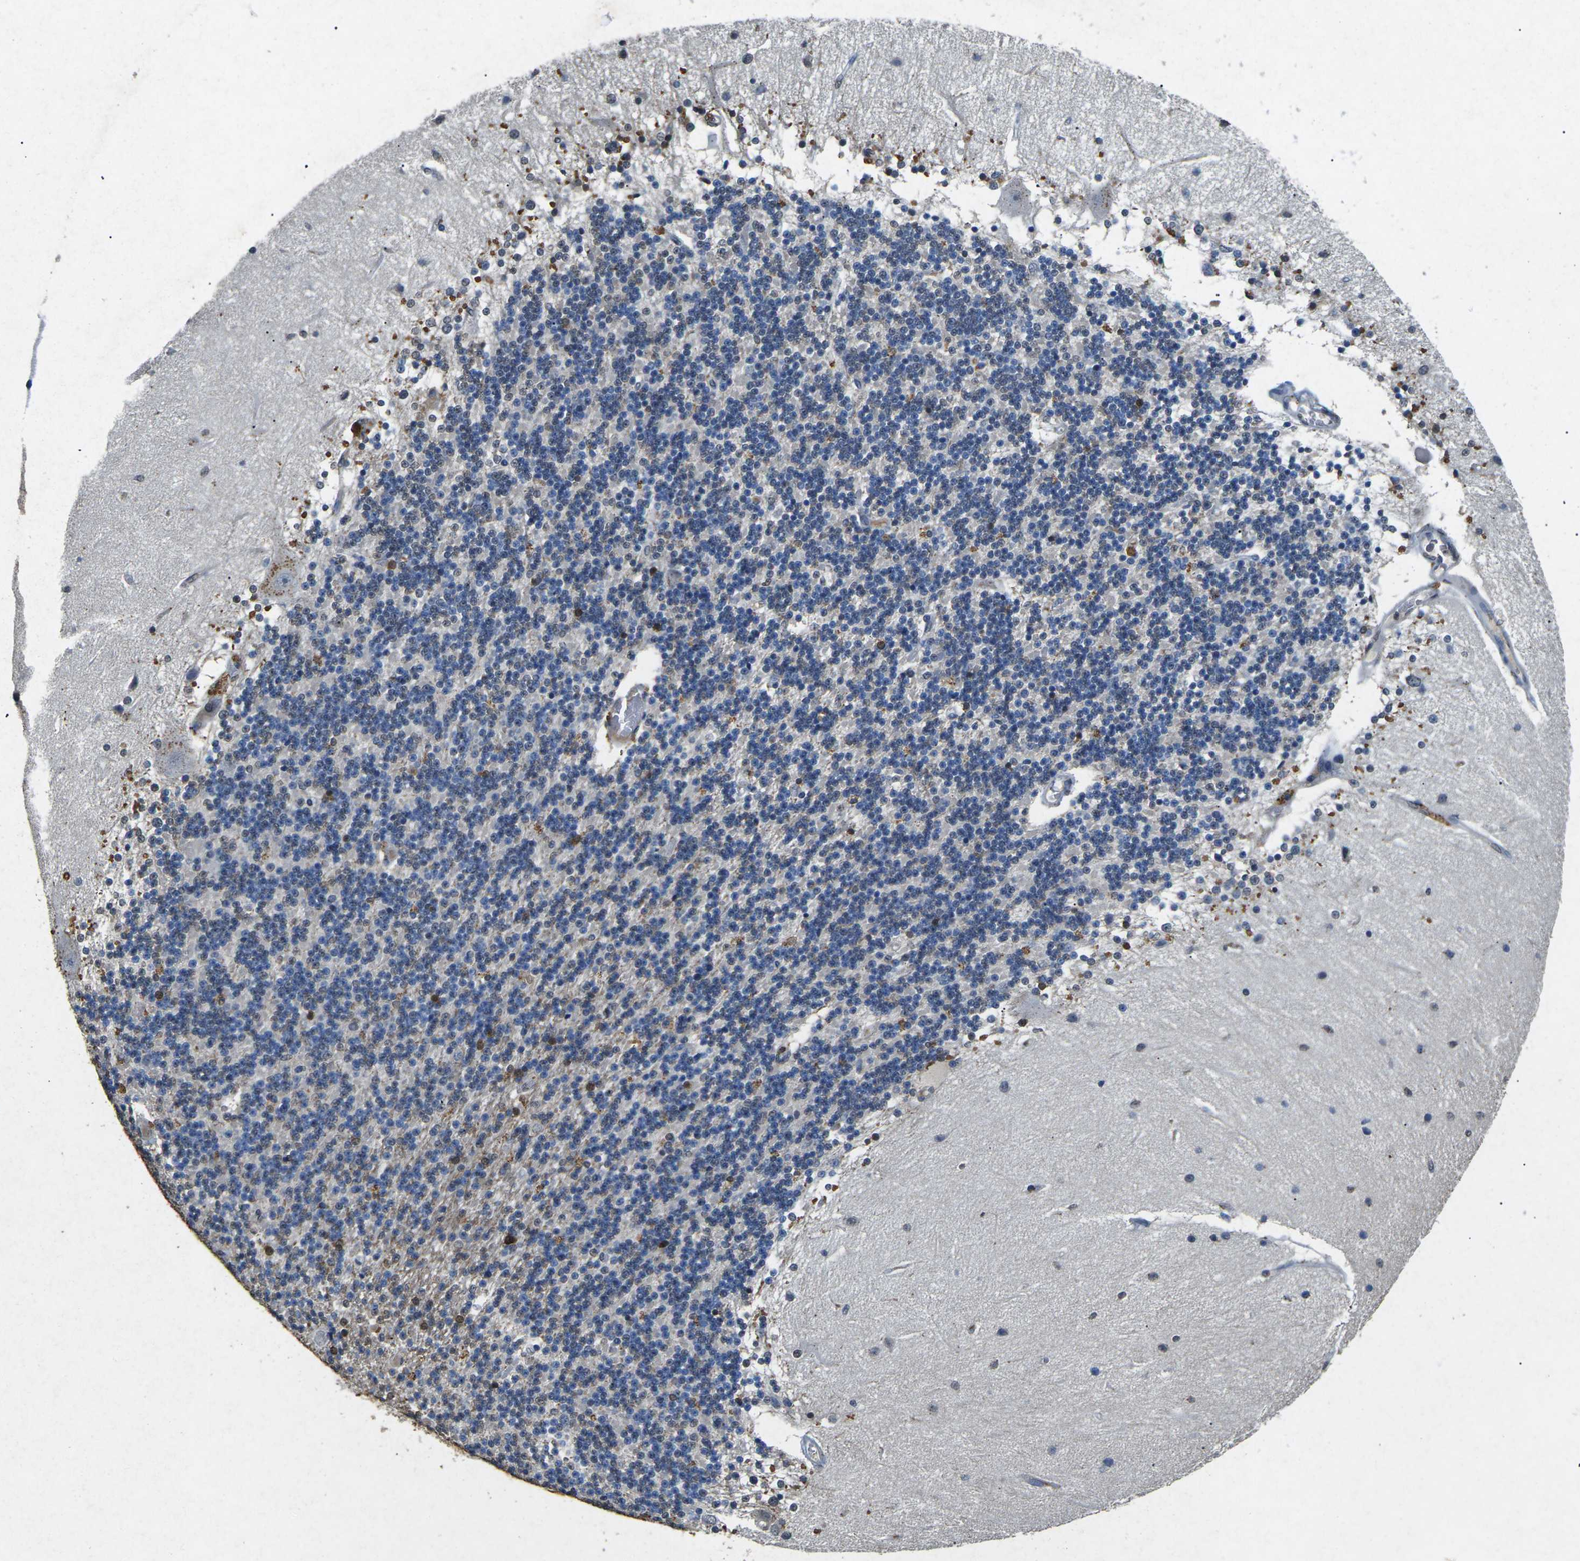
{"staining": {"intensity": "moderate", "quantity": "<25%", "location": "cytoplasmic/membranous"}, "tissue": "cerebellum", "cell_type": "Cells in granular layer", "image_type": "normal", "snomed": [{"axis": "morphology", "description": "Normal tissue, NOS"}, {"axis": "topography", "description": "Cerebellum"}], "caption": "Brown immunohistochemical staining in benign human cerebellum exhibits moderate cytoplasmic/membranous staining in about <25% of cells in granular layer. (Stains: DAB (3,3'-diaminobenzidine) in brown, nuclei in blue, Microscopy: brightfield microscopy at high magnification).", "gene": "SCNN1B", "patient": {"sex": "female", "age": 54}}